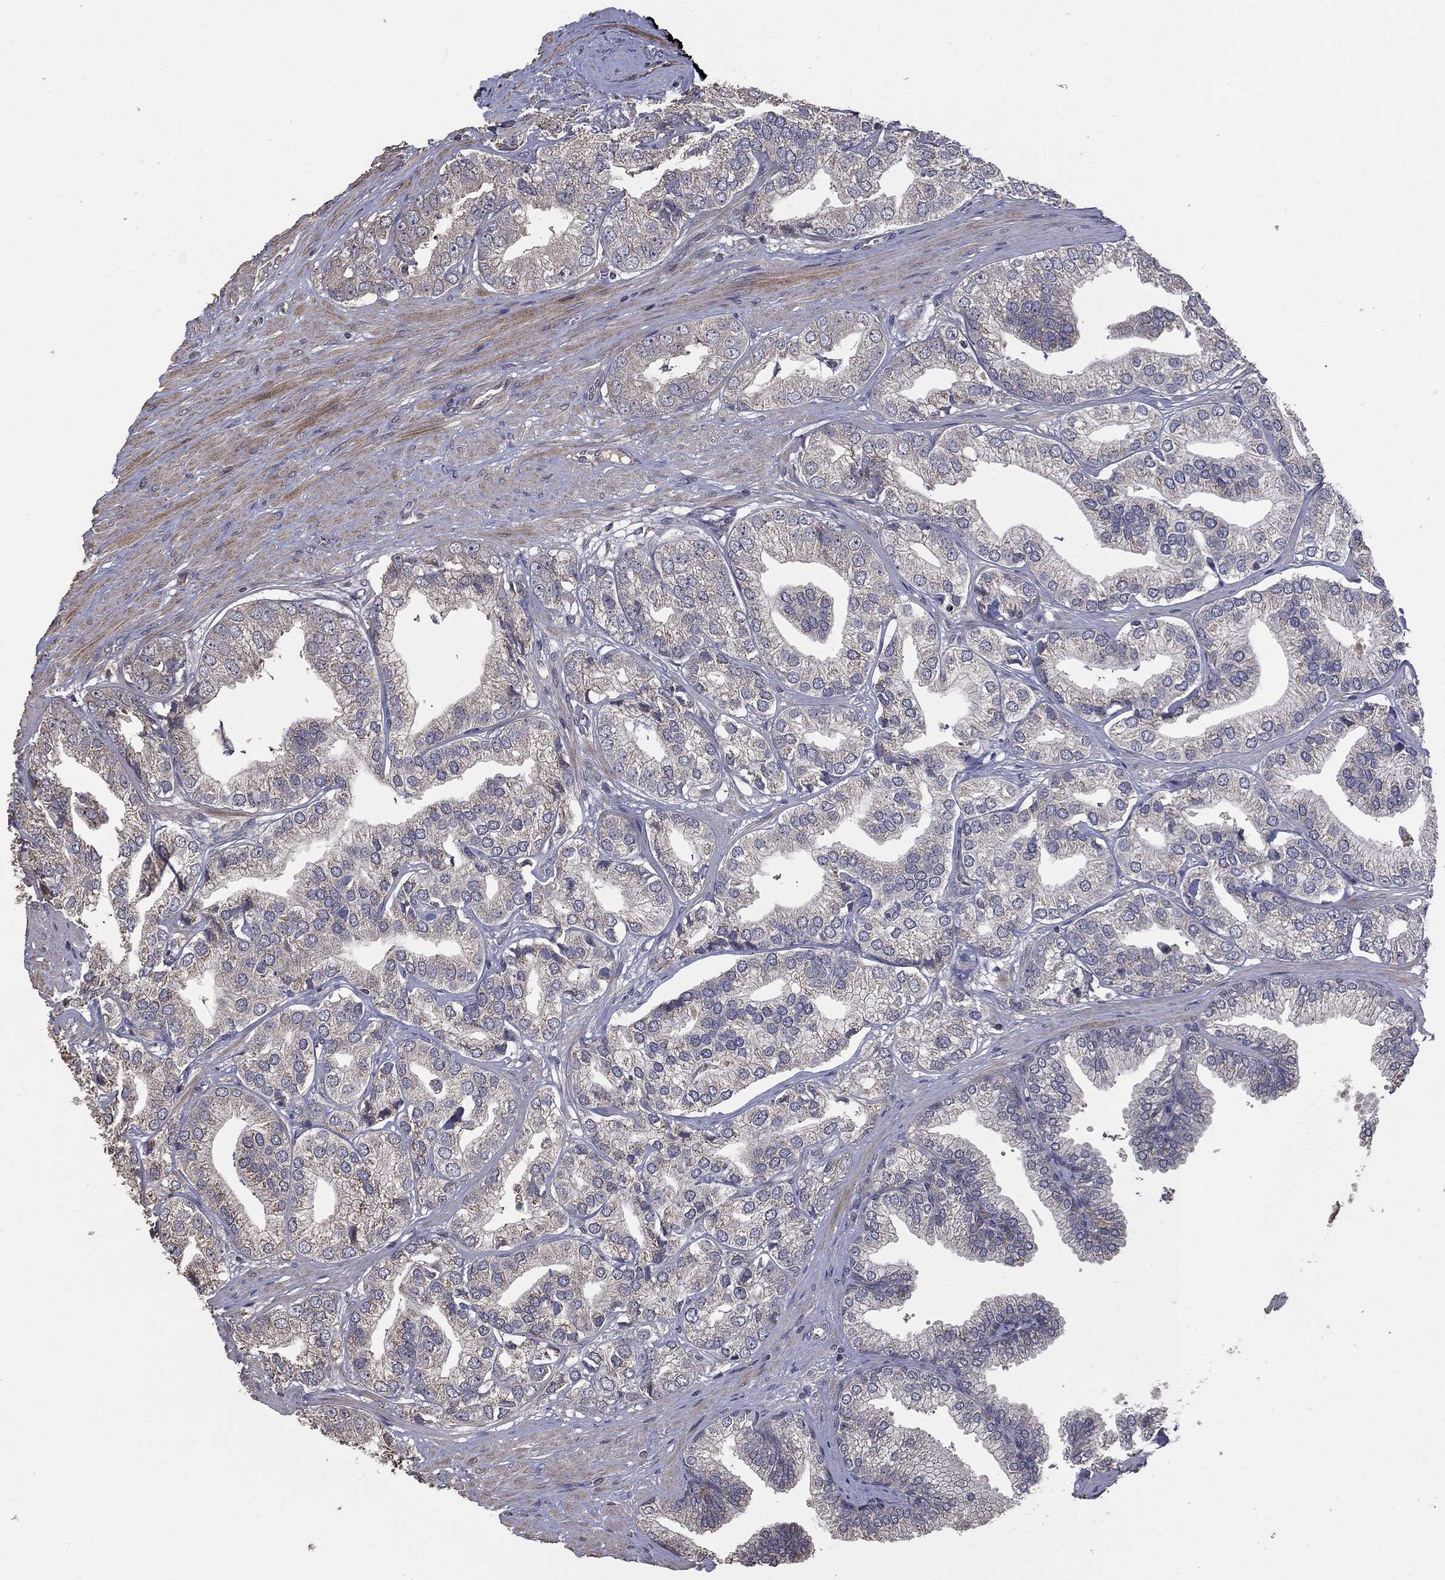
{"staining": {"intensity": "negative", "quantity": "none", "location": "none"}, "tissue": "prostate cancer", "cell_type": "Tumor cells", "image_type": "cancer", "snomed": [{"axis": "morphology", "description": "Adenocarcinoma, High grade"}, {"axis": "topography", "description": "Prostate"}], "caption": "Immunohistochemistry (IHC) micrograph of prostate cancer (adenocarcinoma (high-grade)) stained for a protein (brown), which displays no expression in tumor cells. (Immunohistochemistry (IHC), brightfield microscopy, high magnification).", "gene": "MTOR", "patient": {"sex": "male", "age": 58}}